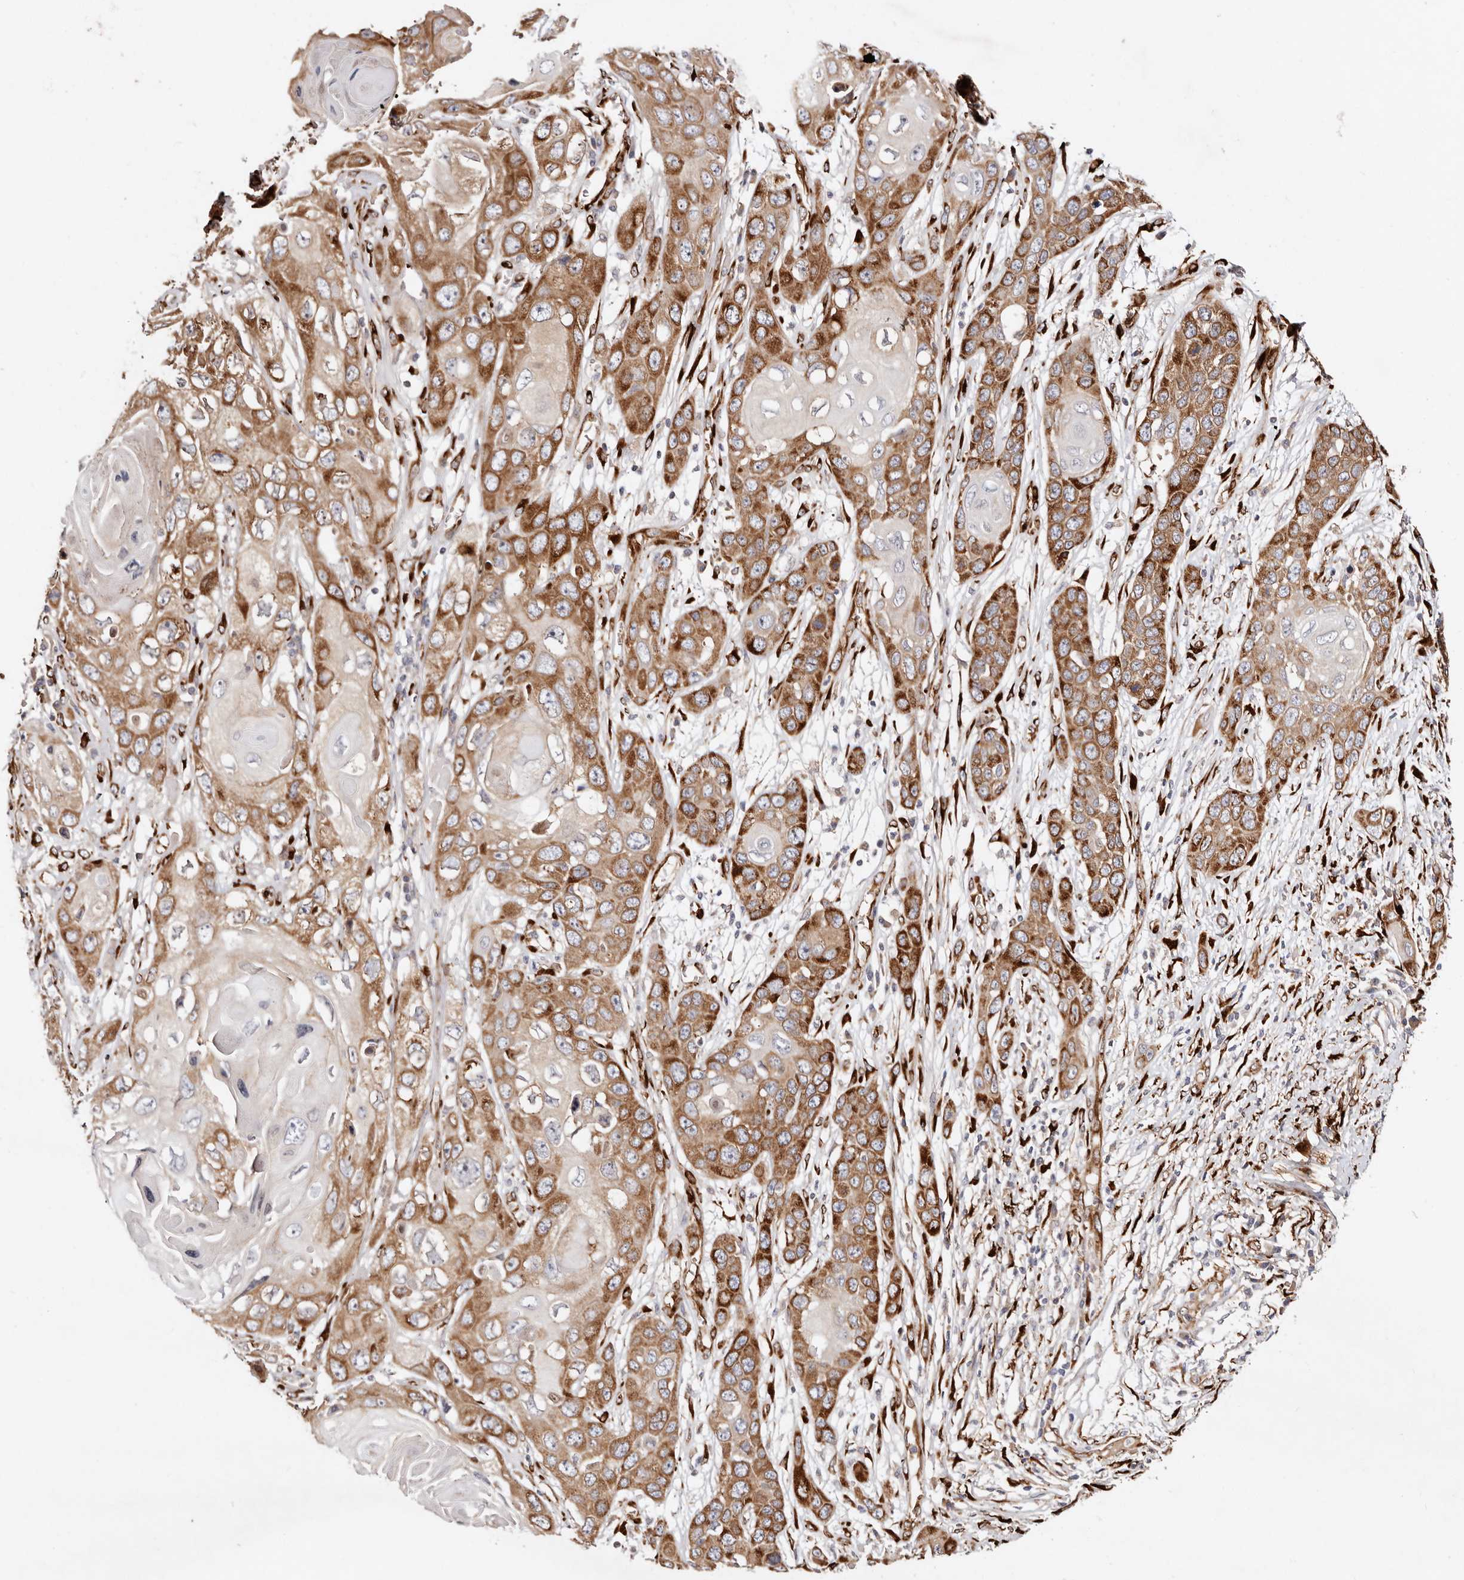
{"staining": {"intensity": "moderate", "quantity": ">75%", "location": "cytoplasmic/membranous"}, "tissue": "skin cancer", "cell_type": "Tumor cells", "image_type": "cancer", "snomed": [{"axis": "morphology", "description": "Squamous cell carcinoma, NOS"}, {"axis": "topography", "description": "Skin"}], "caption": "Immunohistochemistry photomicrograph of neoplastic tissue: human skin squamous cell carcinoma stained using immunohistochemistry (IHC) shows medium levels of moderate protein expression localized specifically in the cytoplasmic/membranous of tumor cells, appearing as a cytoplasmic/membranous brown color.", "gene": "SERPINH1", "patient": {"sex": "male", "age": 55}}